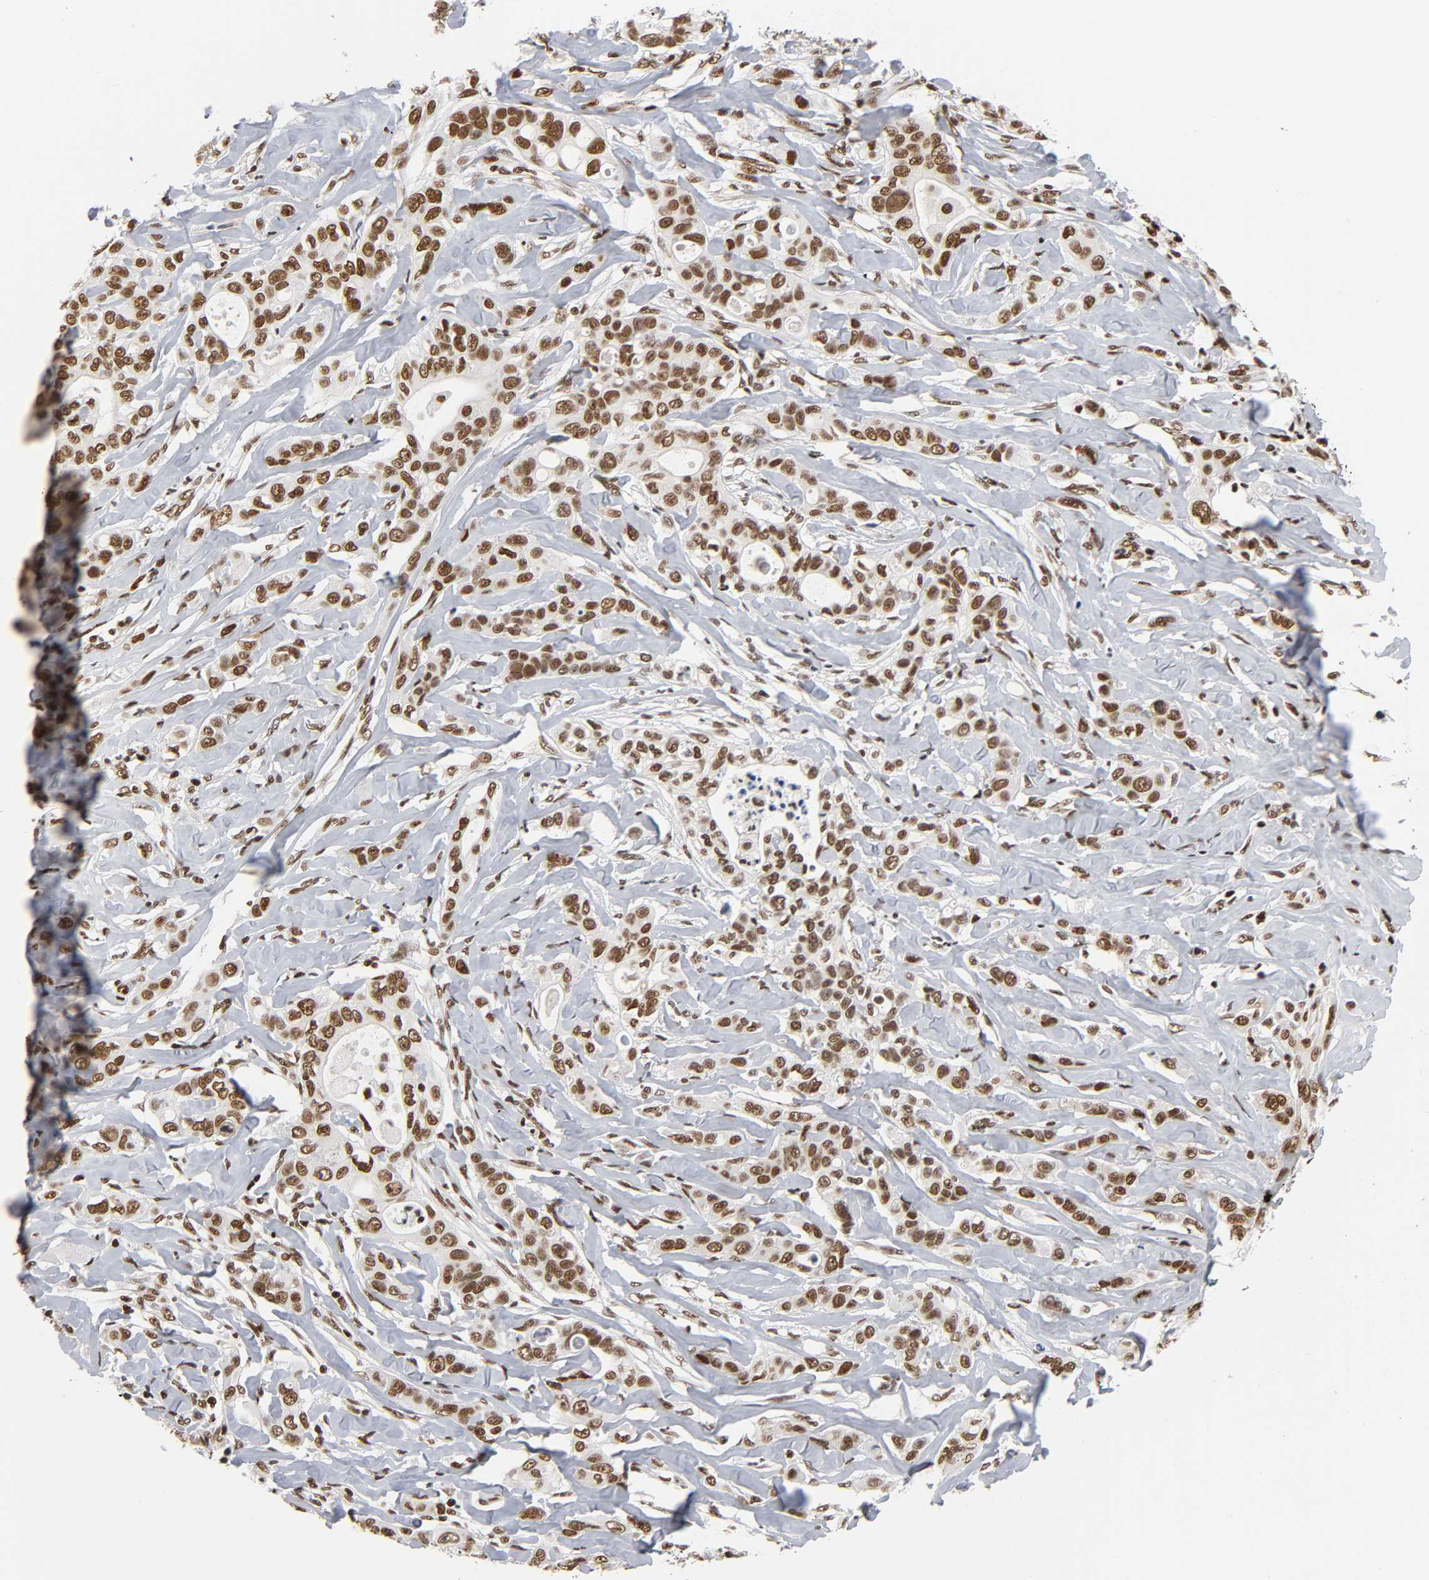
{"staining": {"intensity": "strong", "quantity": ">75%", "location": "nuclear"}, "tissue": "liver cancer", "cell_type": "Tumor cells", "image_type": "cancer", "snomed": [{"axis": "morphology", "description": "Cholangiocarcinoma"}, {"axis": "topography", "description": "Liver"}], "caption": "Tumor cells display strong nuclear positivity in about >75% of cells in liver cancer.", "gene": "ILKAP", "patient": {"sex": "female", "age": 67}}